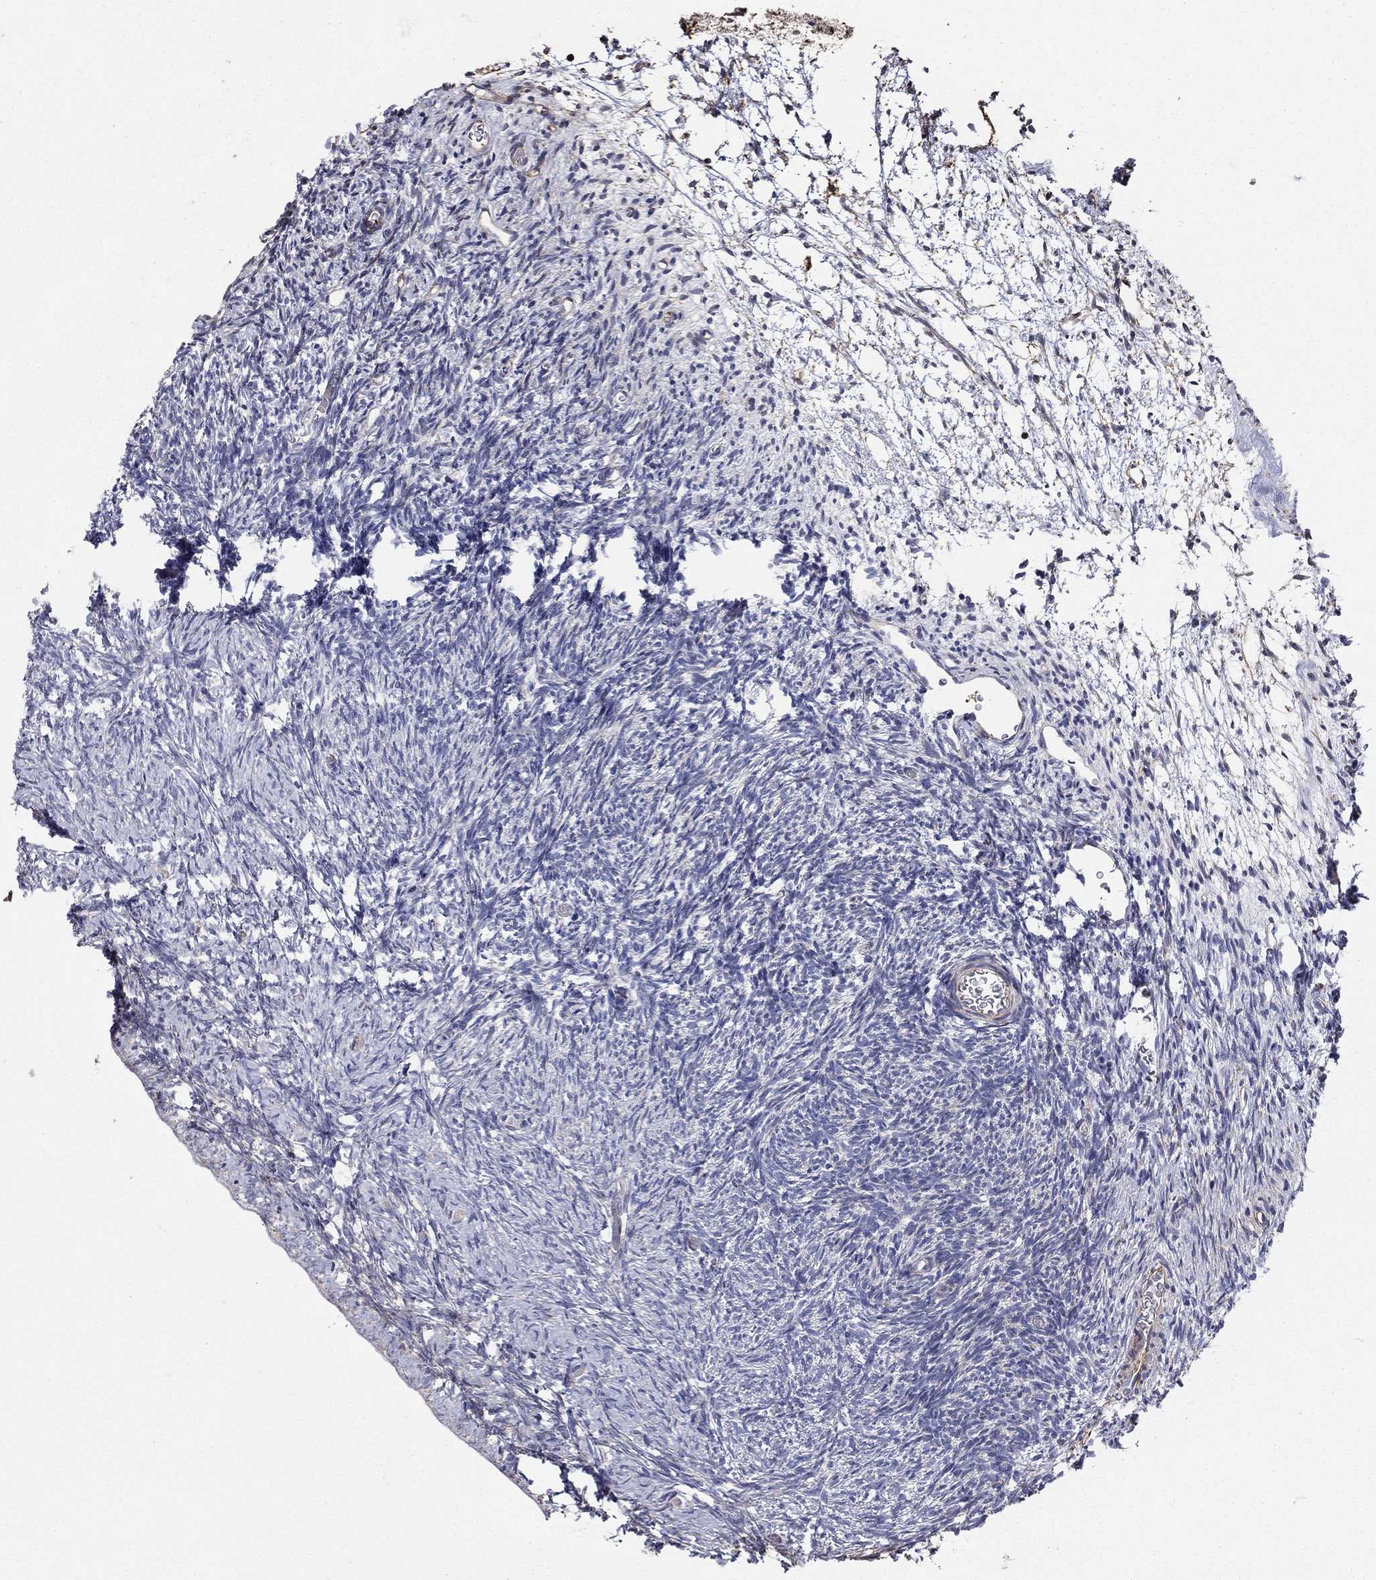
{"staining": {"intensity": "weak", "quantity": "25%-75%", "location": "cytoplasmic/membranous"}, "tissue": "ovary", "cell_type": "Follicle cells", "image_type": "normal", "snomed": [{"axis": "morphology", "description": "Normal tissue, NOS"}, {"axis": "topography", "description": "Ovary"}], "caption": "Protein positivity by immunohistochemistry (IHC) demonstrates weak cytoplasmic/membranous expression in about 25%-75% of follicle cells in unremarkable ovary. The staining was performed using DAB (3,3'-diaminobenzidine) to visualize the protein expression in brown, while the nuclei were stained in blue with hematoxylin (Magnification: 20x).", "gene": "NPHP1", "patient": {"sex": "female", "age": 39}}